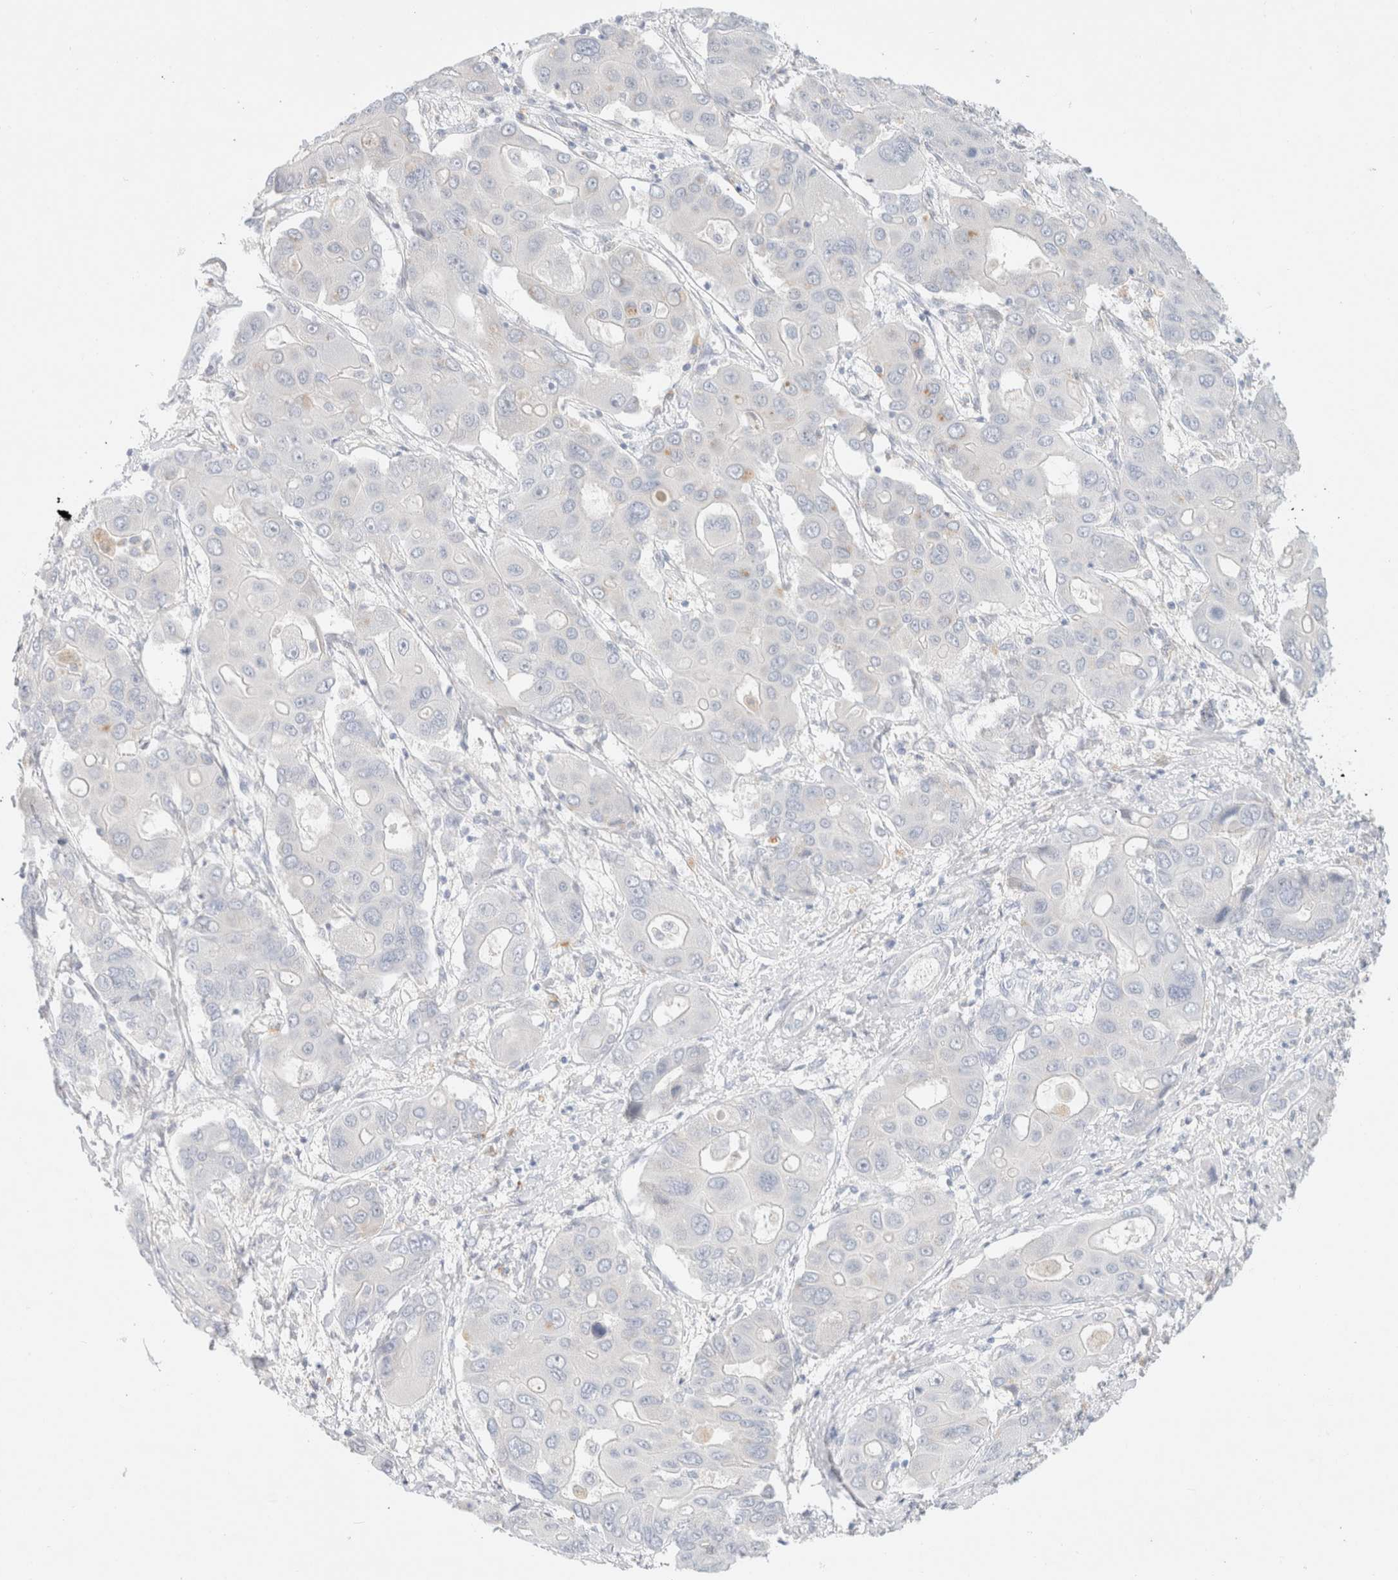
{"staining": {"intensity": "negative", "quantity": "none", "location": "none"}, "tissue": "liver cancer", "cell_type": "Tumor cells", "image_type": "cancer", "snomed": [{"axis": "morphology", "description": "Cholangiocarcinoma"}, {"axis": "topography", "description": "Liver"}], "caption": "Tumor cells are negative for protein expression in human liver cancer (cholangiocarcinoma).", "gene": "CPQ", "patient": {"sex": "male", "age": 67}}